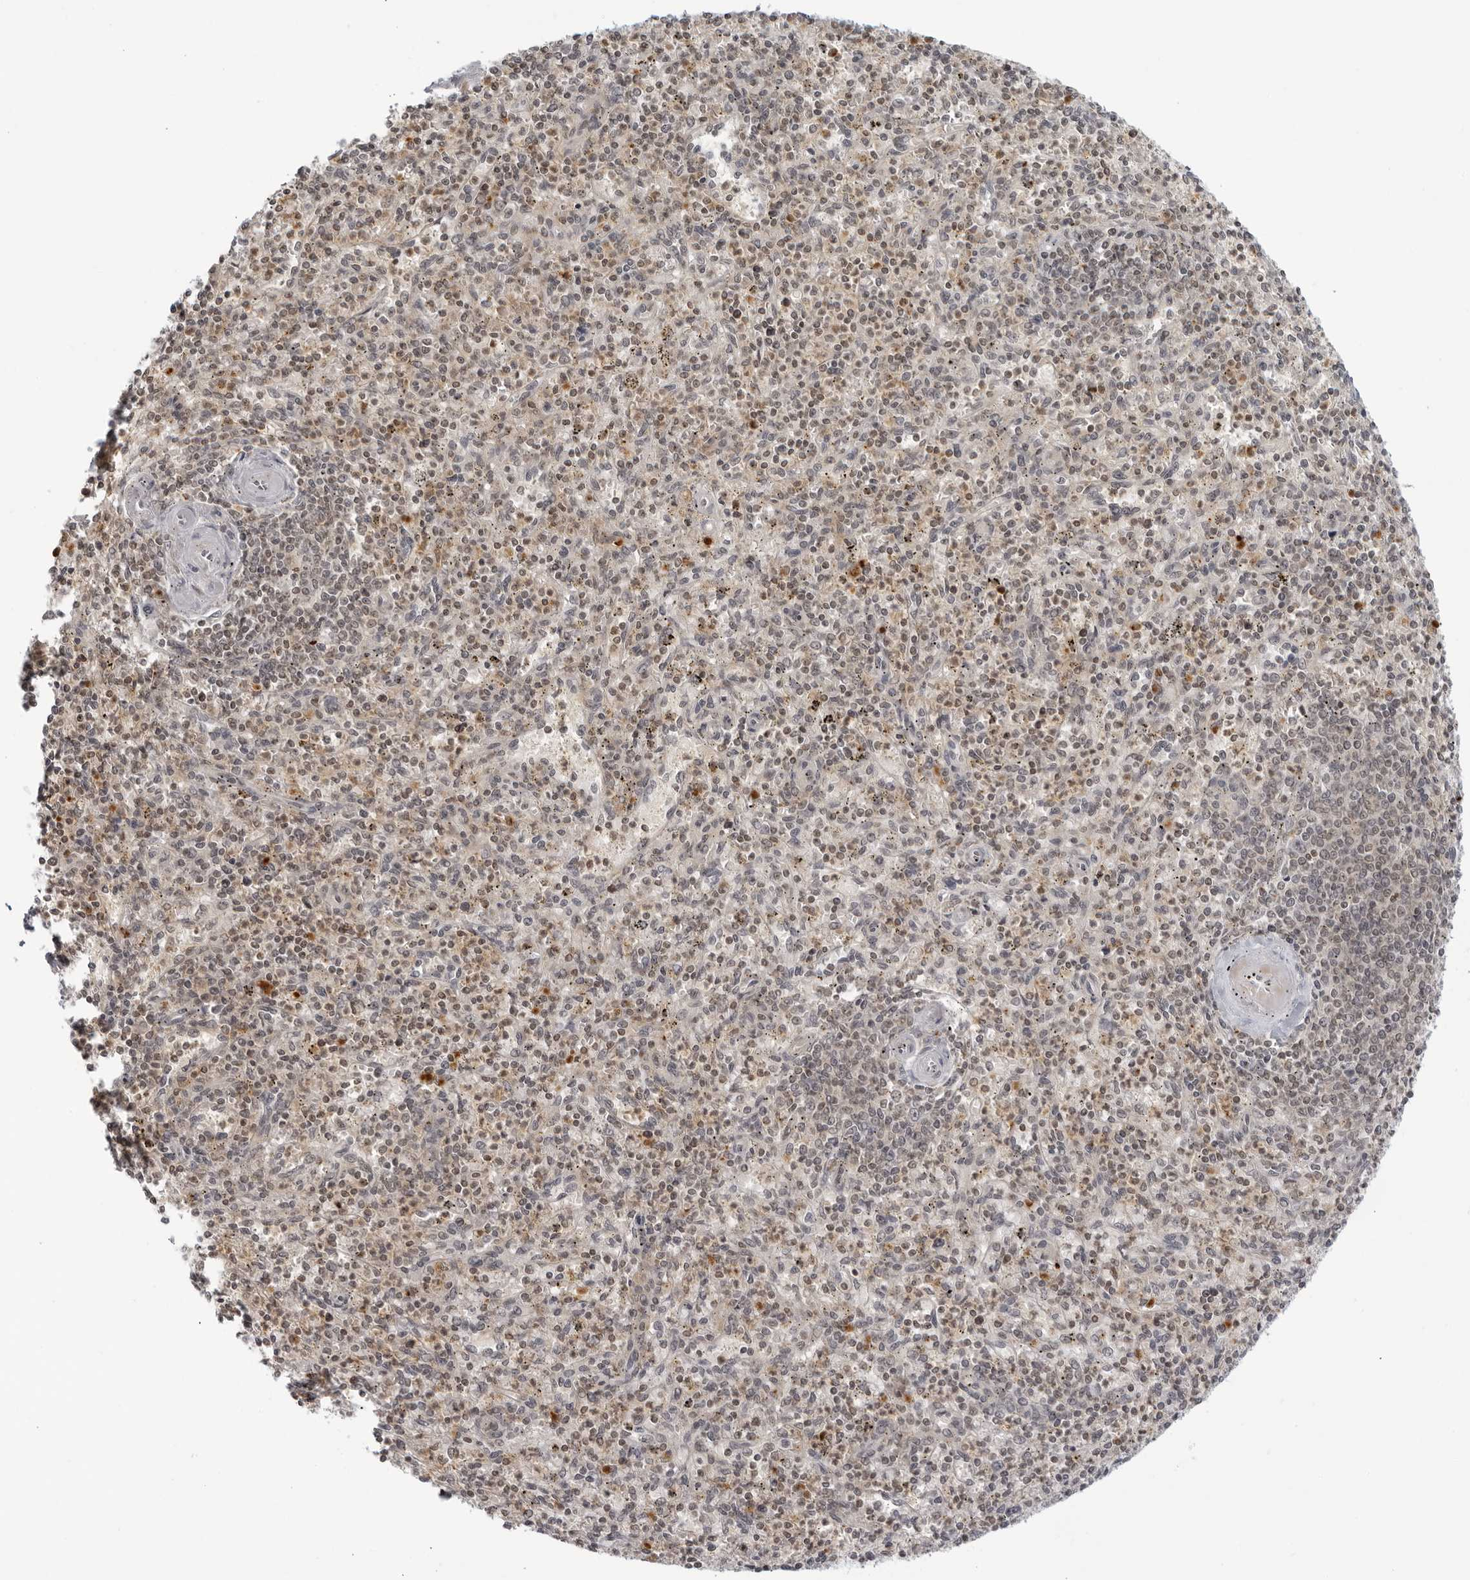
{"staining": {"intensity": "moderate", "quantity": "<25%", "location": "cytoplasmic/membranous,nuclear"}, "tissue": "spleen", "cell_type": "Cells in red pulp", "image_type": "normal", "snomed": [{"axis": "morphology", "description": "Normal tissue, NOS"}, {"axis": "topography", "description": "Spleen"}], "caption": "Moderate cytoplasmic/membranous,nuclear protein staining is identified in approximately <25% of cells in red pulp in spleen.", "gene": "CC2D1B", "patient": {"sex": "male", "age": 72}}